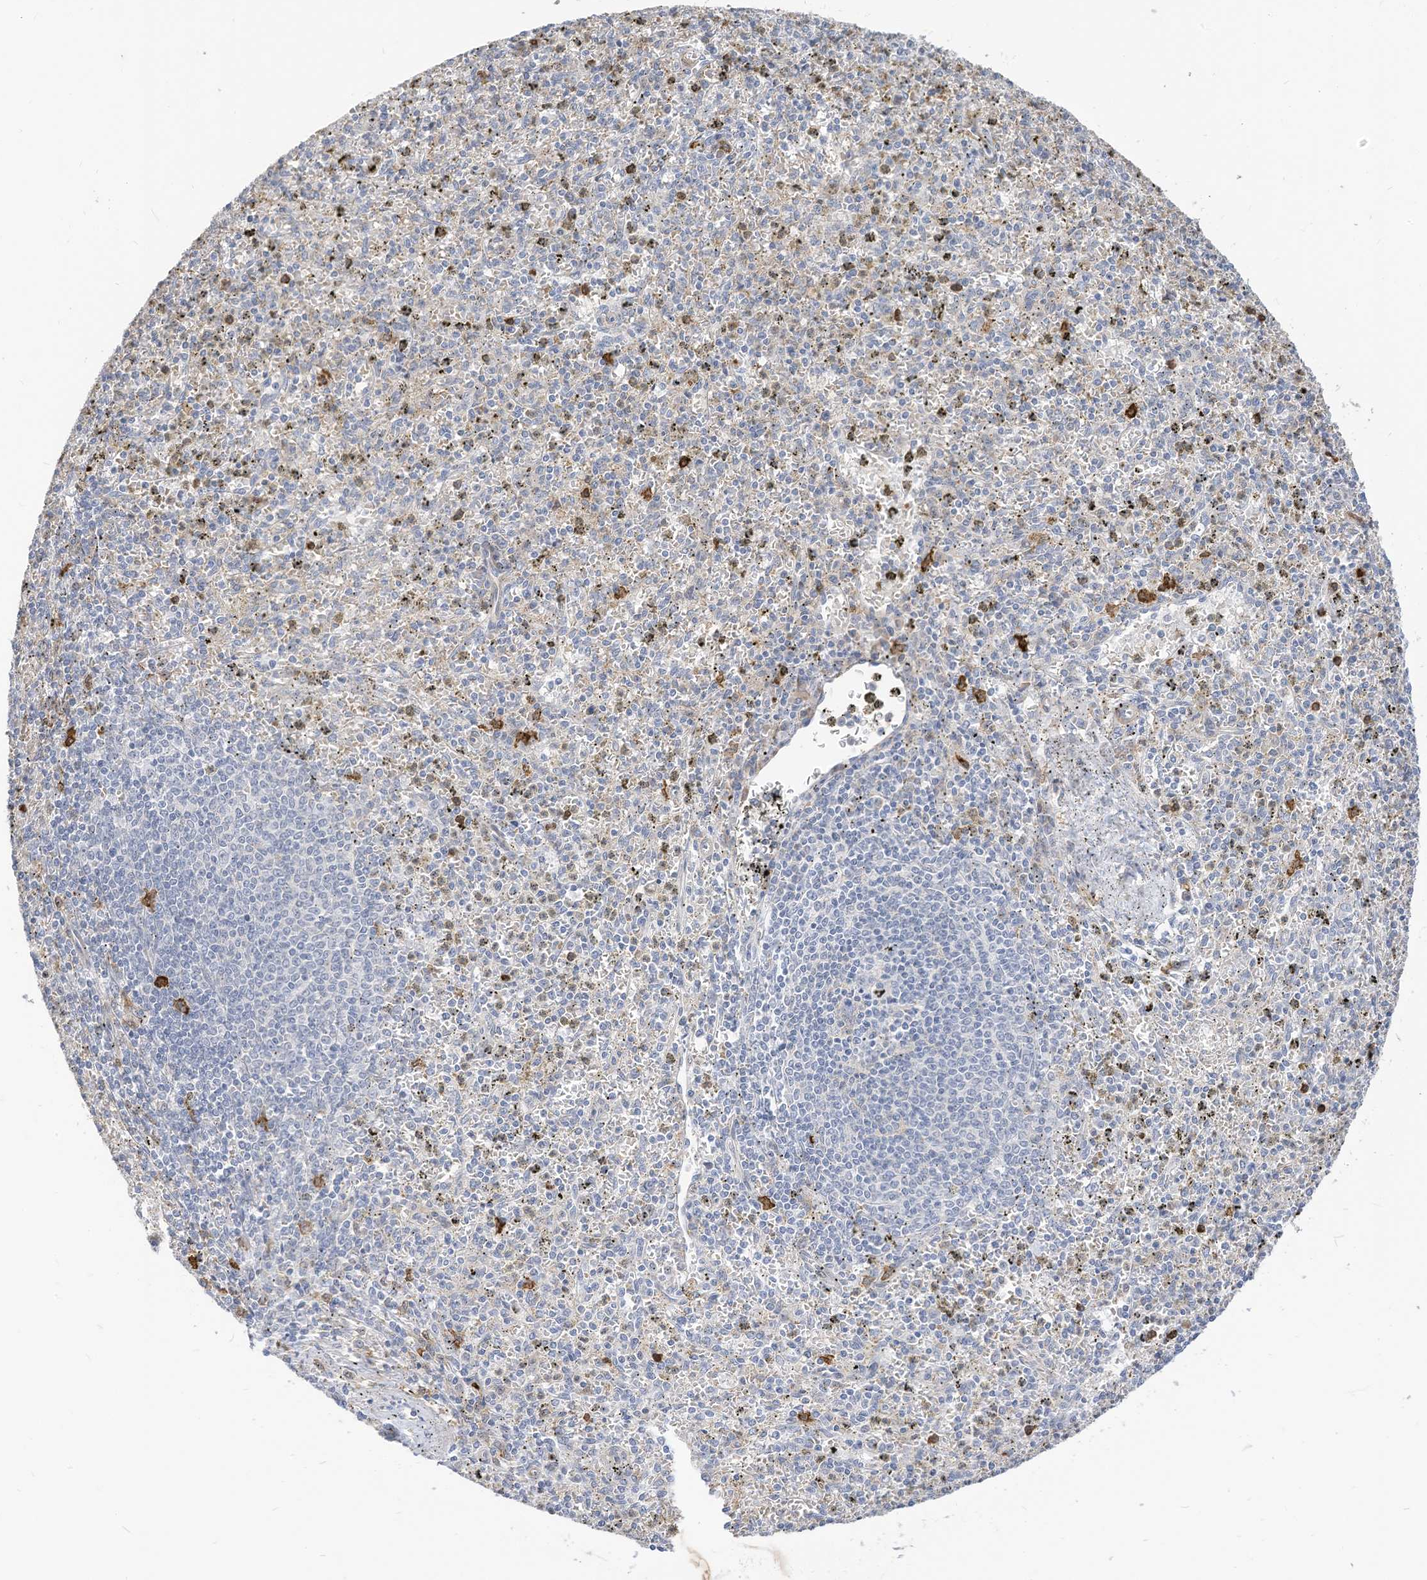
{"staining": {"intensity": "weak", "quantity": "<25%", "location": "cytoplasmic/membranous"}, "tissue": "spleen", "cell_type": "Cells in red pulp", "image_type": "normal", "snomed": [{"axis": "morphology", "description": "Normal tissue, NOS"}, {"axis": "topography", "description": "Spleen"}], "caption": "Immunohistochemistry photomicrograph of unremarkable spleen: human spleen stained with DAB reveals no significant protein positivity in cells in red pulp.", "gene": "ATP13A1", "patient": {"sex": "male", "age": 72}}